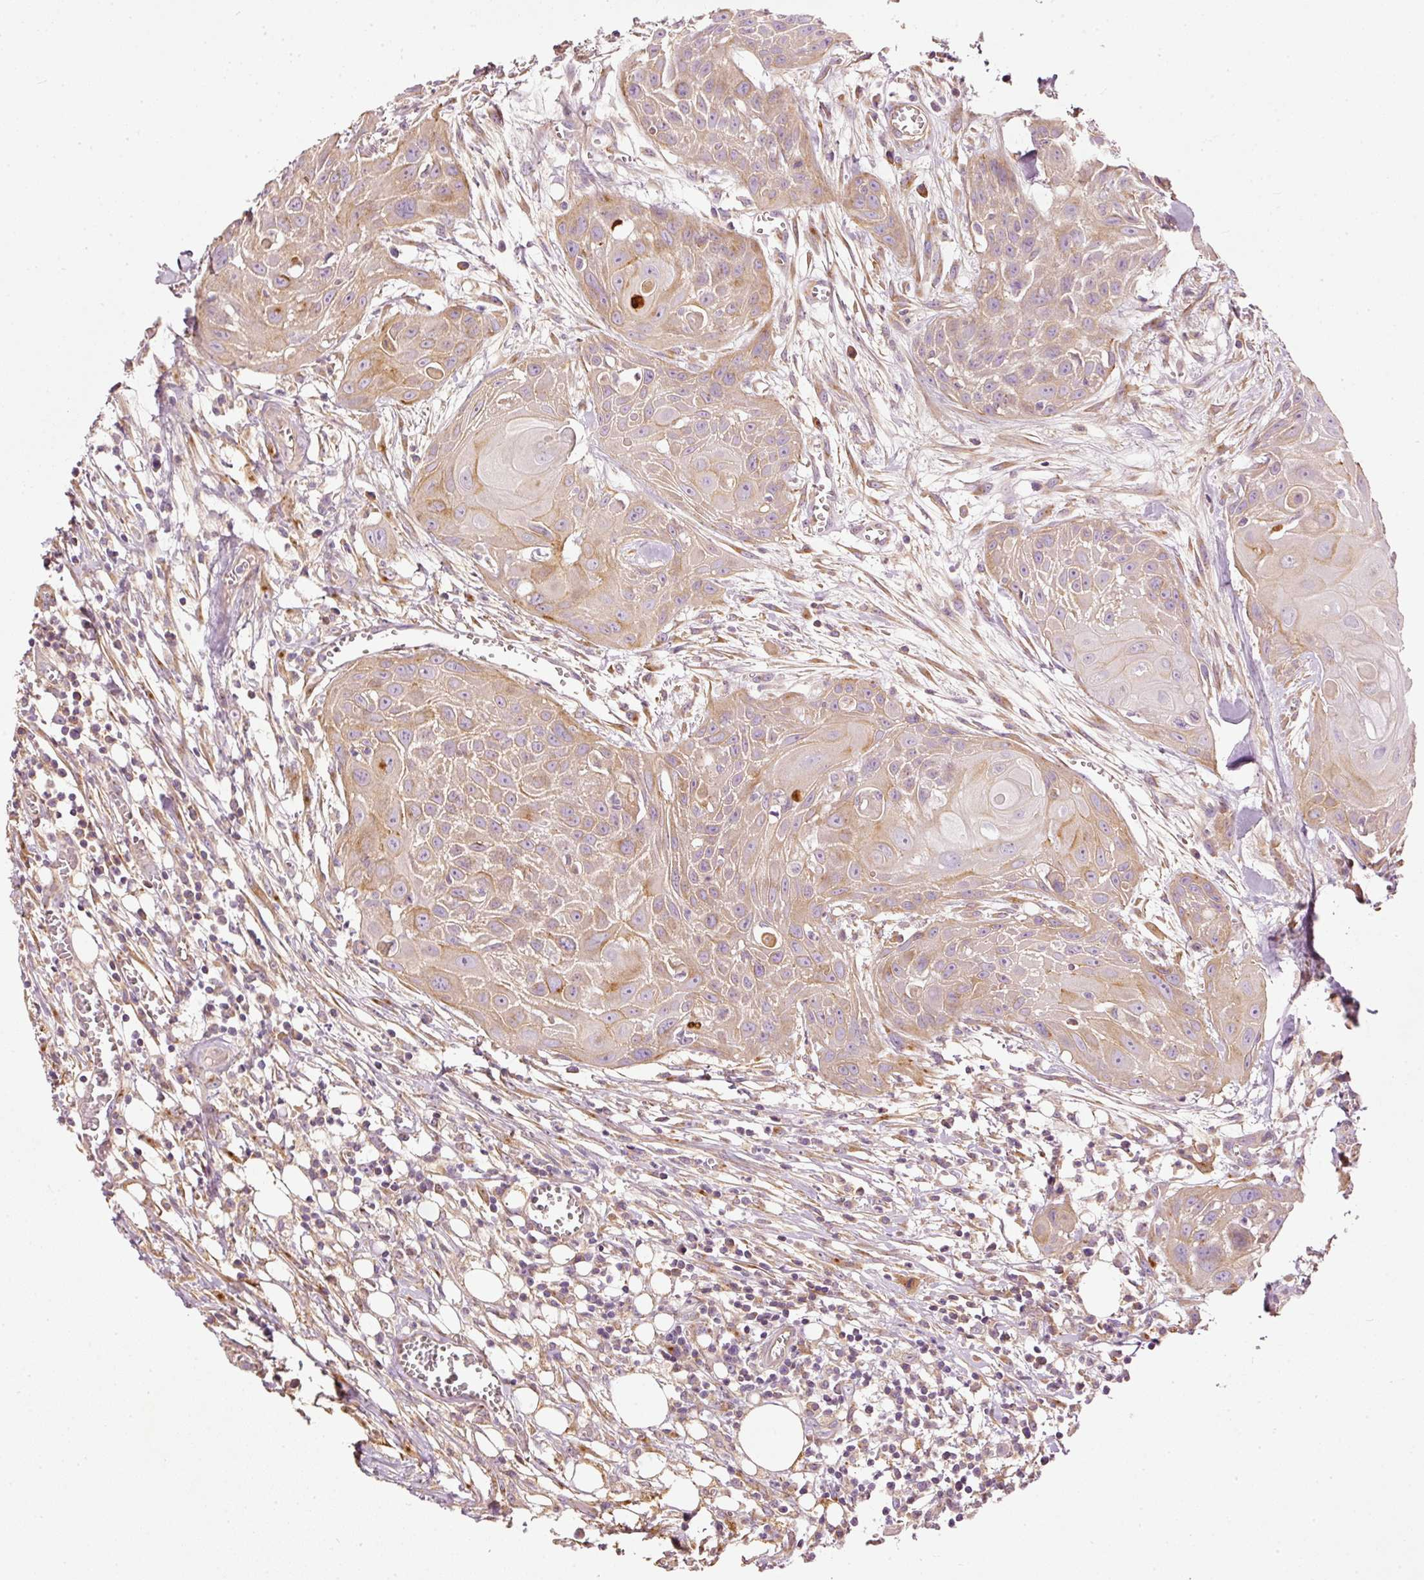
{"staining": {"intensity": "moderate", "quantity": "<25%", "location": "cytoplasmic/membranous"}, "tissue": "head and neck cancer", "cell_type": "Tumor cells", "image_type": "cancer", "snomed": [{"axis": "morphology", "description": "Squamous cell carcinoma, NOS"}, {"axis": "topography", "description": "Lymph node"}, {"axis": "topography", "description": "Salivary gland"}, {"axis": "topography", "description": "Head-Neck"}], "caption": "Immunohistochemical staining of head and neck squamous cell carcinoma displays low levels of moderate cytoplasmic/membranous staining in approximately <25% of tumor cells.", "gene": "PAQR9", "patient": {"sex": "female", "age": 74}}